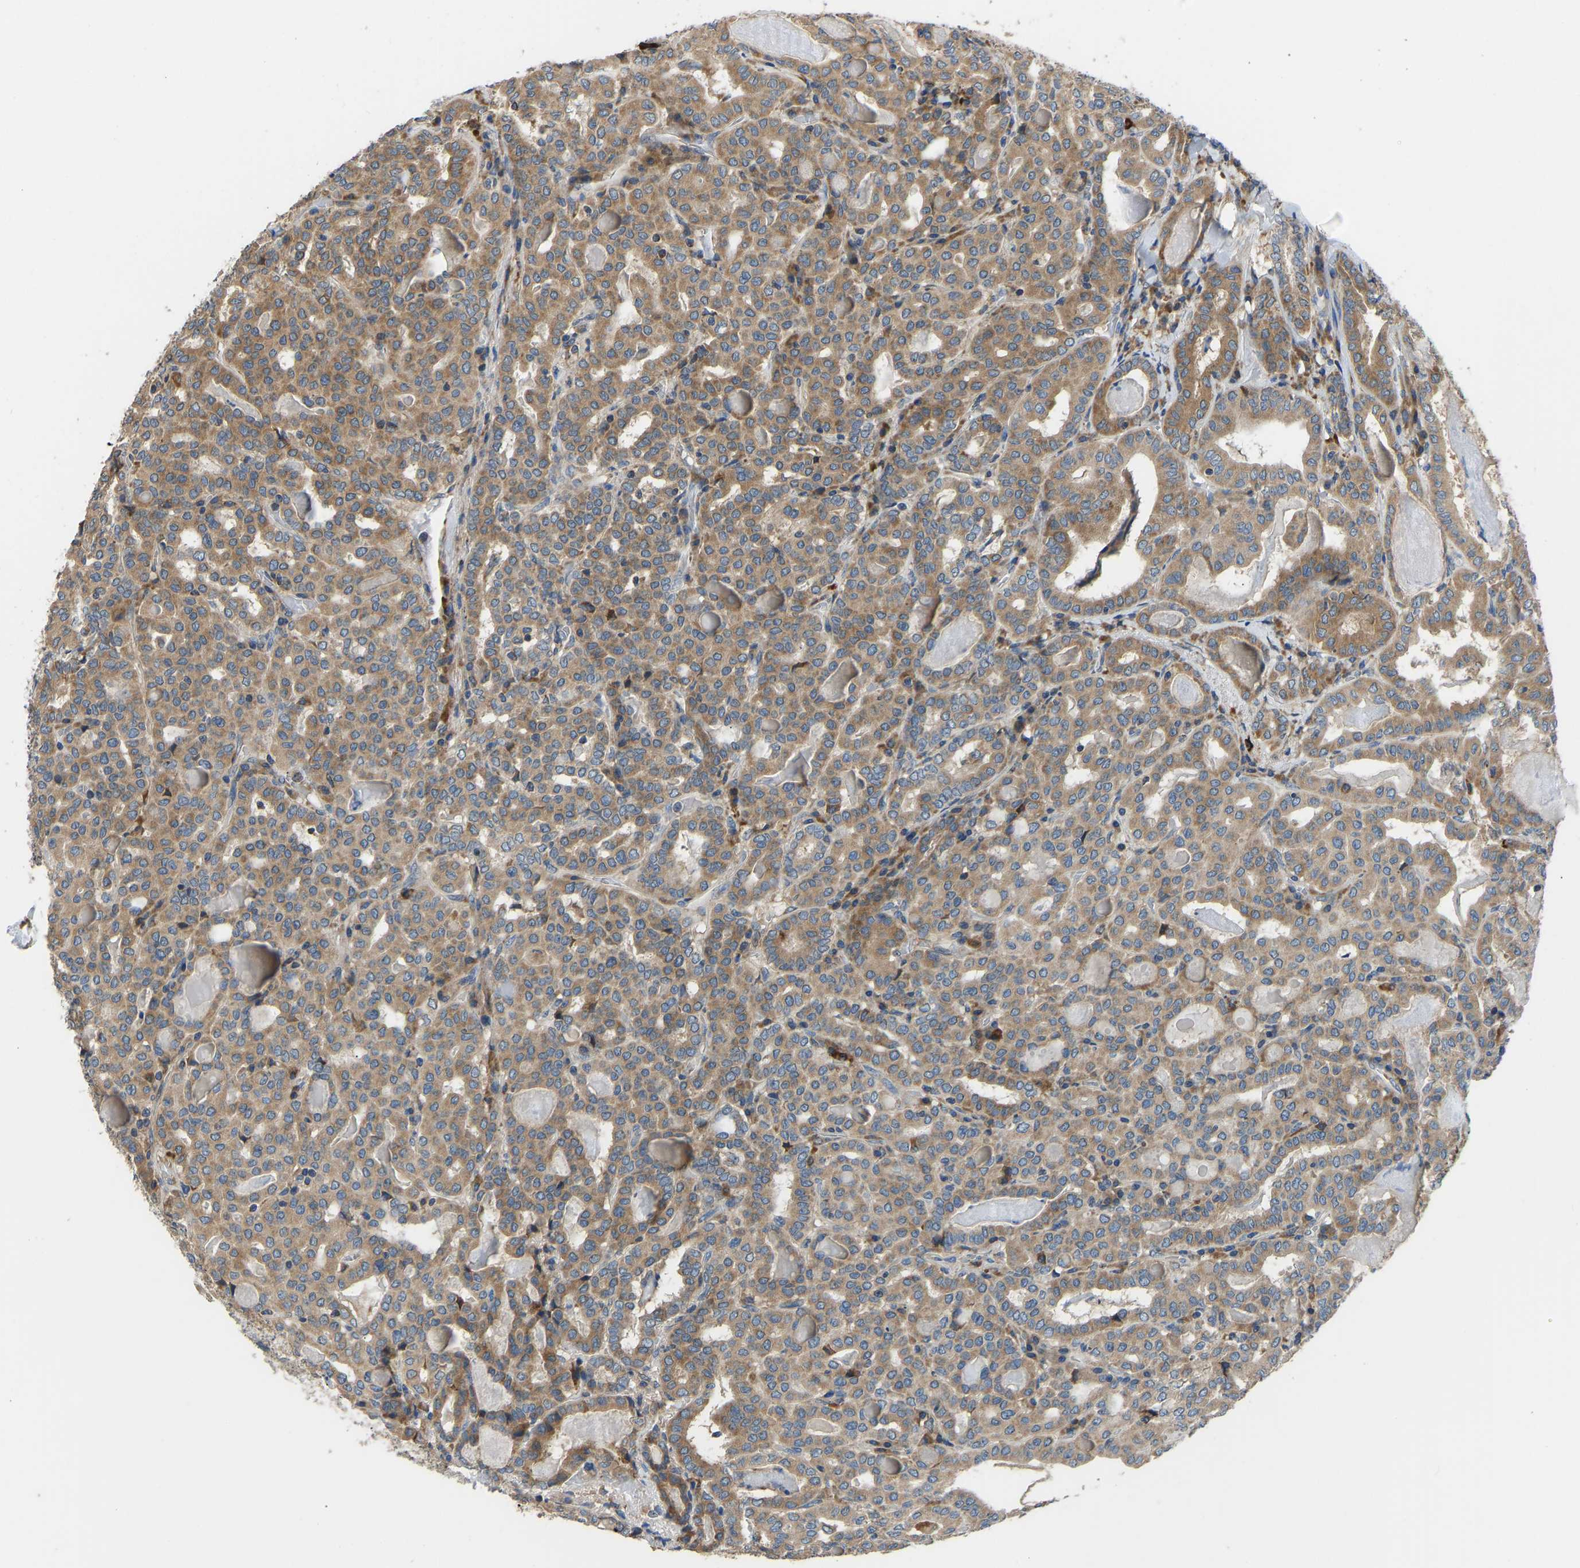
{"staining": {"intensity": "moderate", "quantity": ">75%", "location": "cytoplasmic/membranous"}, "tissue": "thyroid cancer", "cell_type": "Tumor cells", "image_type": "cancer", "snomed": [{"axis": "morphology", "description": "Papillary adenocarcinoma, NOS"}, {"axis": "topography", "description": "Thyroid gland"}], "caption": "Papillary adenocarcinoma (thyroid) stained with a brown dye demonstrates moderate cytoplasmic/membranous positive staining in approximately >75% of tumor cells.", "gene": "RBP1", "patient": {"sex": "female", "age": 42}}